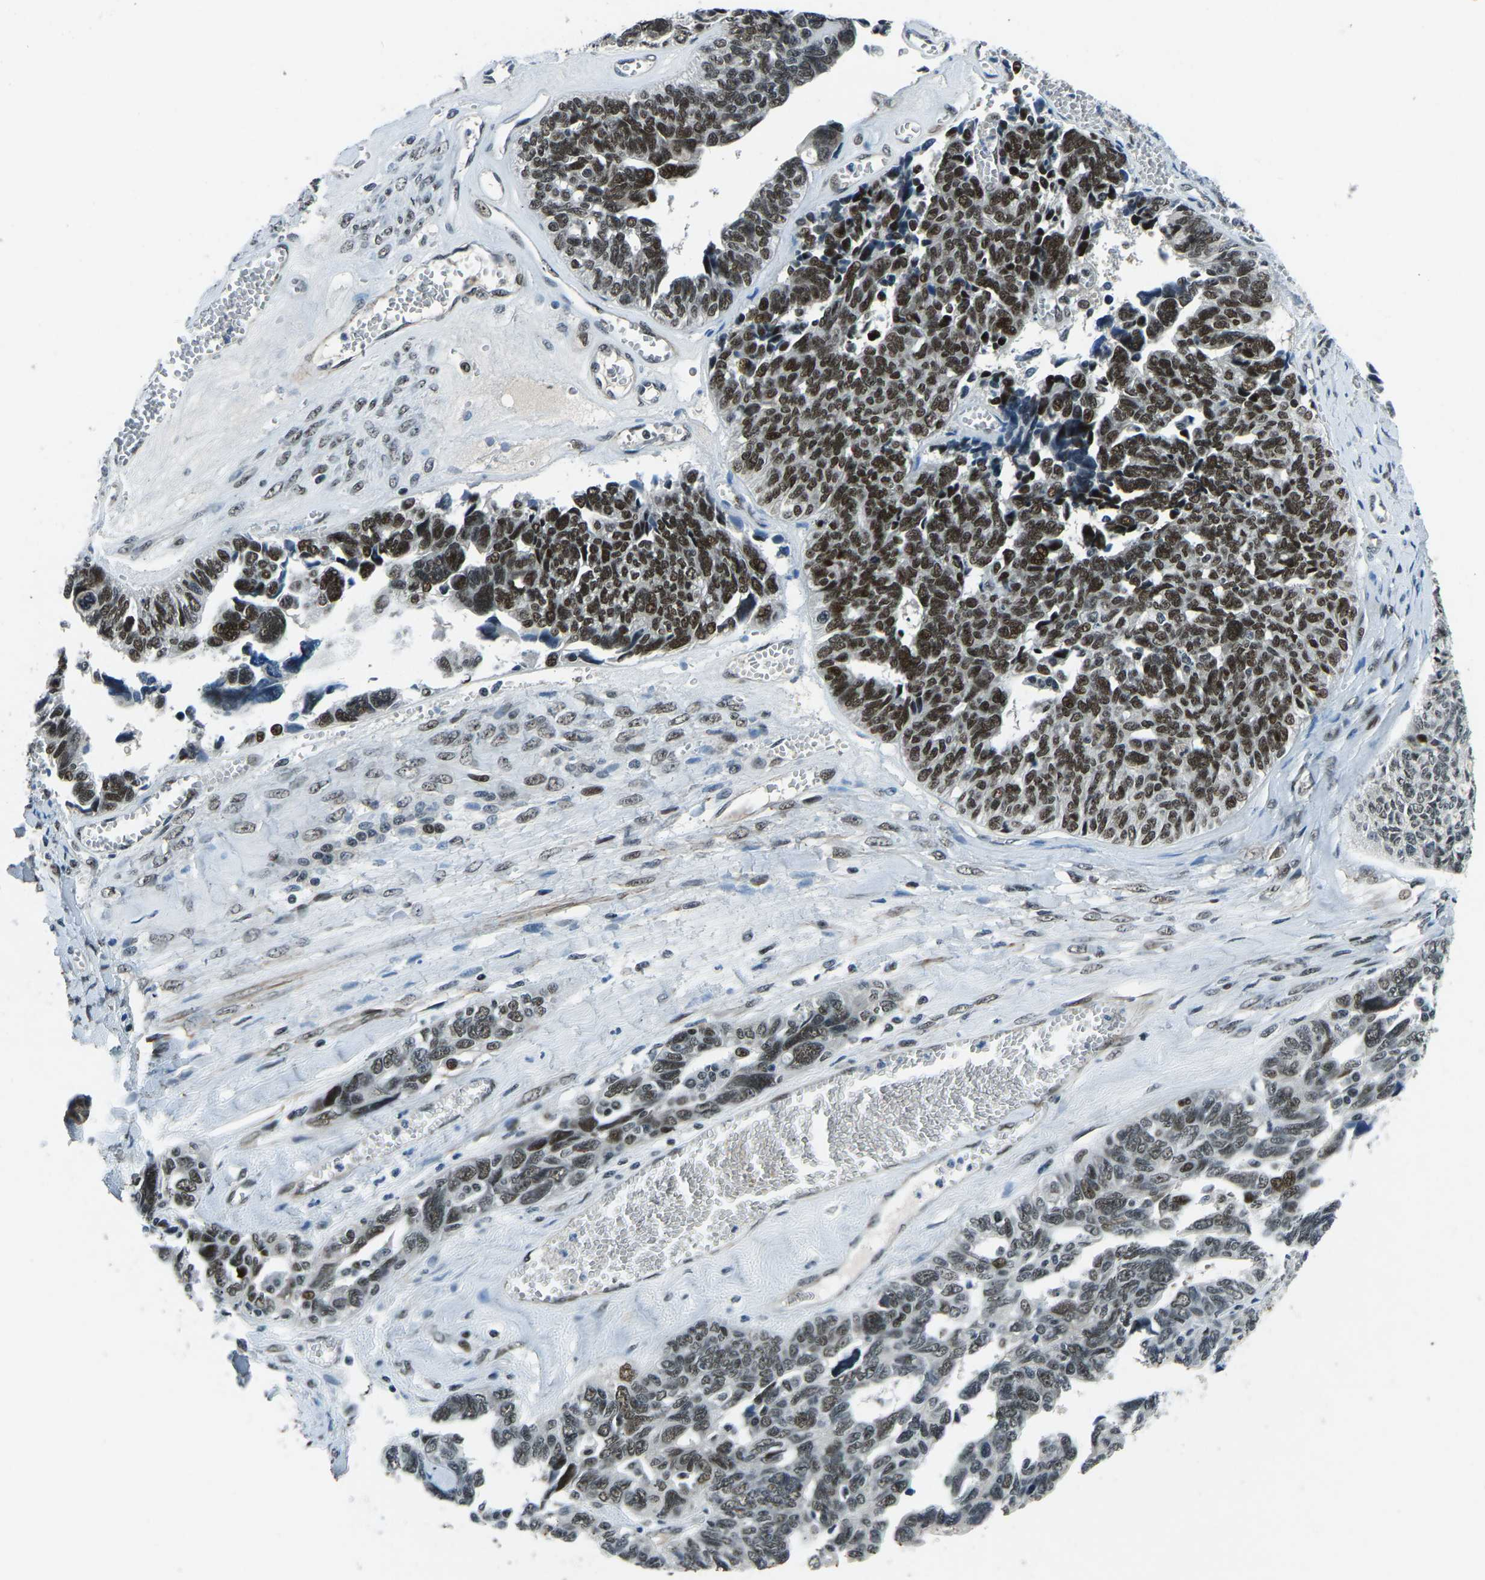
{"staining": {"intensity": "strong", "quantity": ">75%", "location": "nuclear"}, "tissue": "ovarian cancer", "cell_type": "Tumor cells", "image_type": "cancer", "snomed": [{"axis": "morphology", "description": "Cystadenocarcinoma, serous, NOS"}, {"axis": "topography", "description": "Ovary"}], "caption": "A brown stain highlights strong nuclear expression of a protein in ovarian cancer tumor cells.", "gene": "PRCC", "patient": {"sex": "female", "age": 79}}